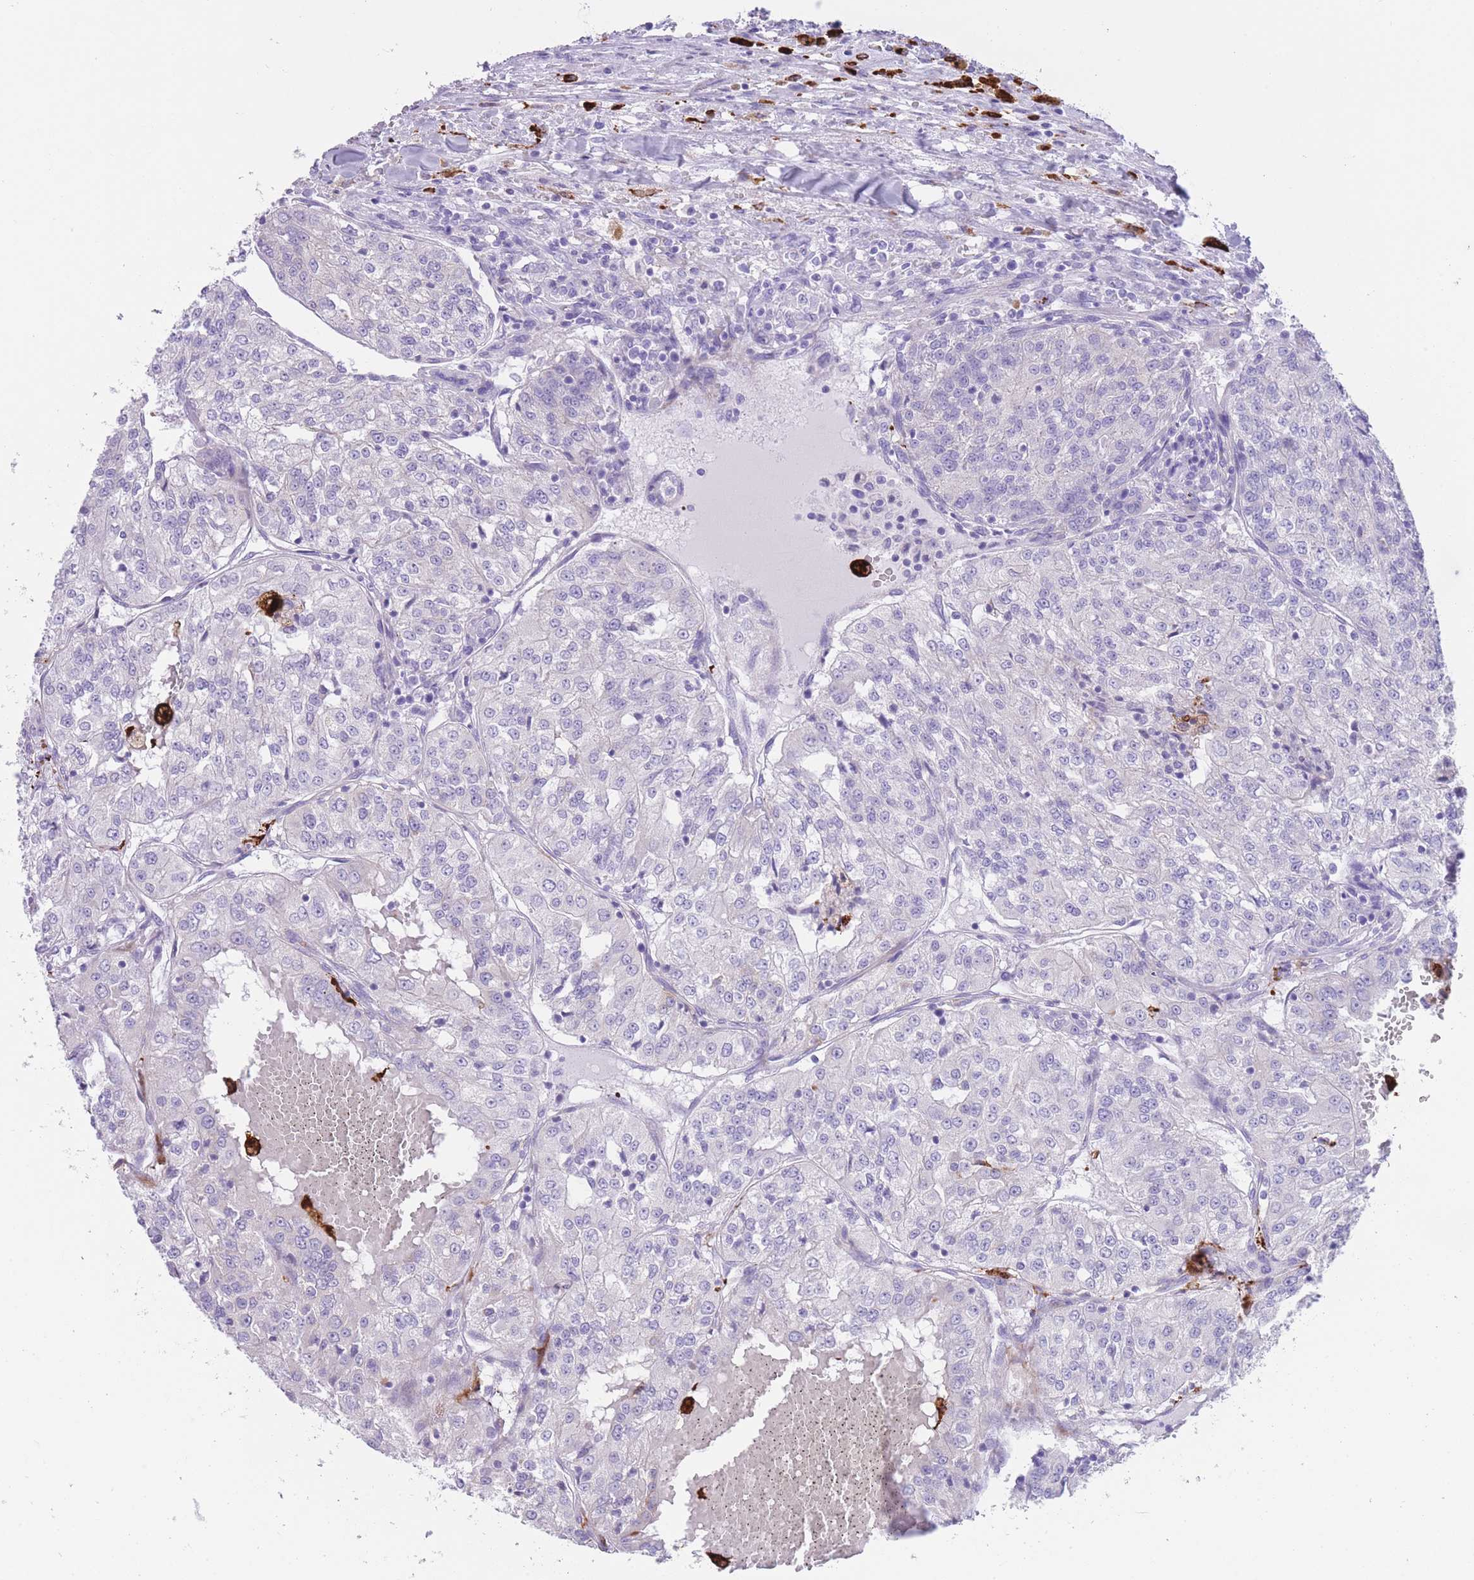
{"staining": {"intensity": "negative", "quantity": "none", "location": "none"}, "tissue": "renal cancer", "cell_type": "Tumor cells", "image_type": "cancer", "snomed": [{"axis": "morphology", "description": "Adenocarcinoma, NOS"}, {"axis": "topography", "description": "Kidney"}], "caption": "Renal cancer (adenocarcinoma) was stained to show a protein in brown. There is no significant expression in tumor cells.", "gene": "QTRT1", "patient": {"sex": "female", "age": 63}}